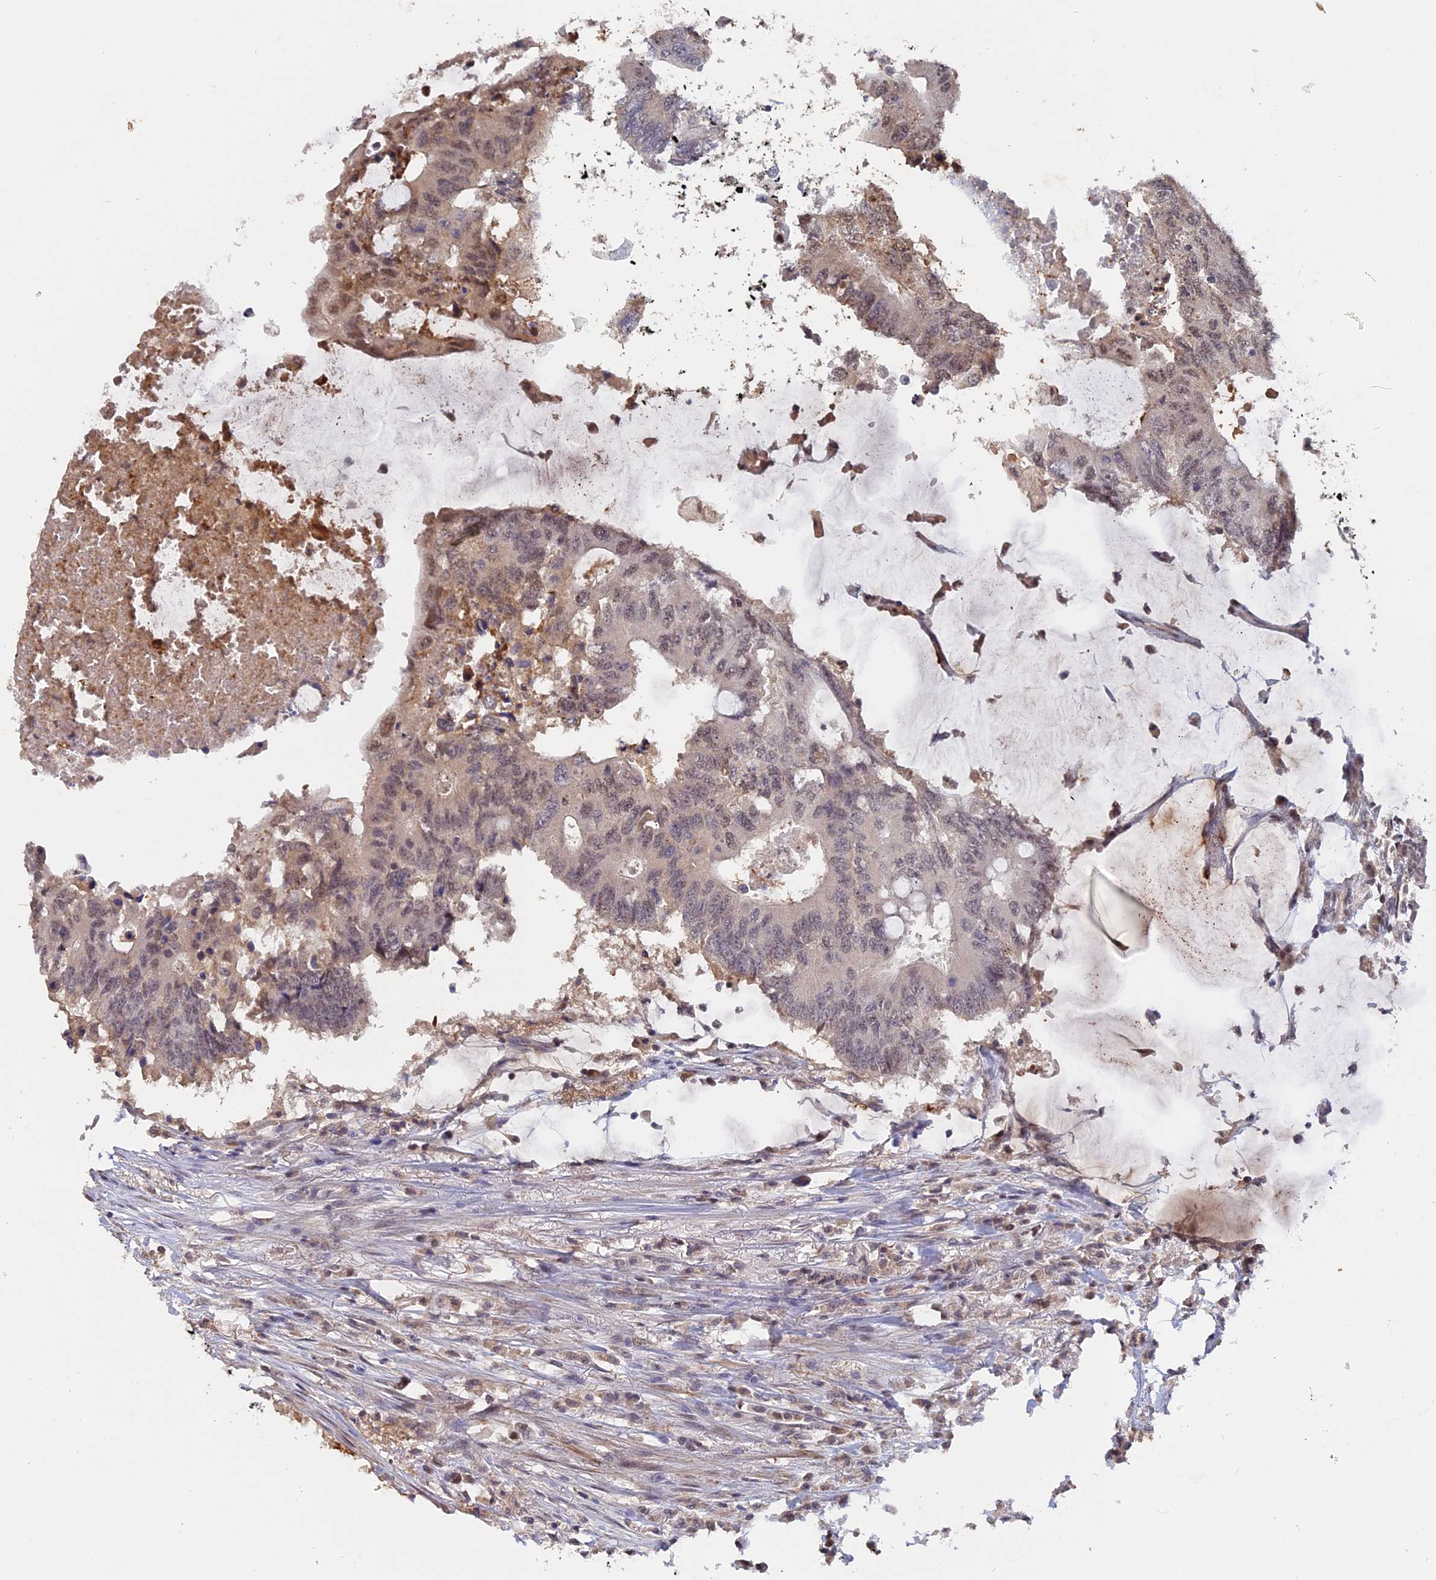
{"staining": {"intensity": "moderate", "quantity": "<25%", "location": "nuclear"}, "tissue": "colorectal cancer", "cell_type": "Tumor cells", "image_type": "cancer", "snomed": [{"axis": "morphology", "description": "Adenocarcinoma, NOS"}, {"axis": "topography", "description": "Colon"}], "caption": "The micrograph displays immunohistochemical staining of adenocarcinoma (colorectal). There is moderate nuclear expression is seen in approximately <25% of tumor cells.", "gene": "FAM98C", "patient": {"sex": "male", "age": 71}}